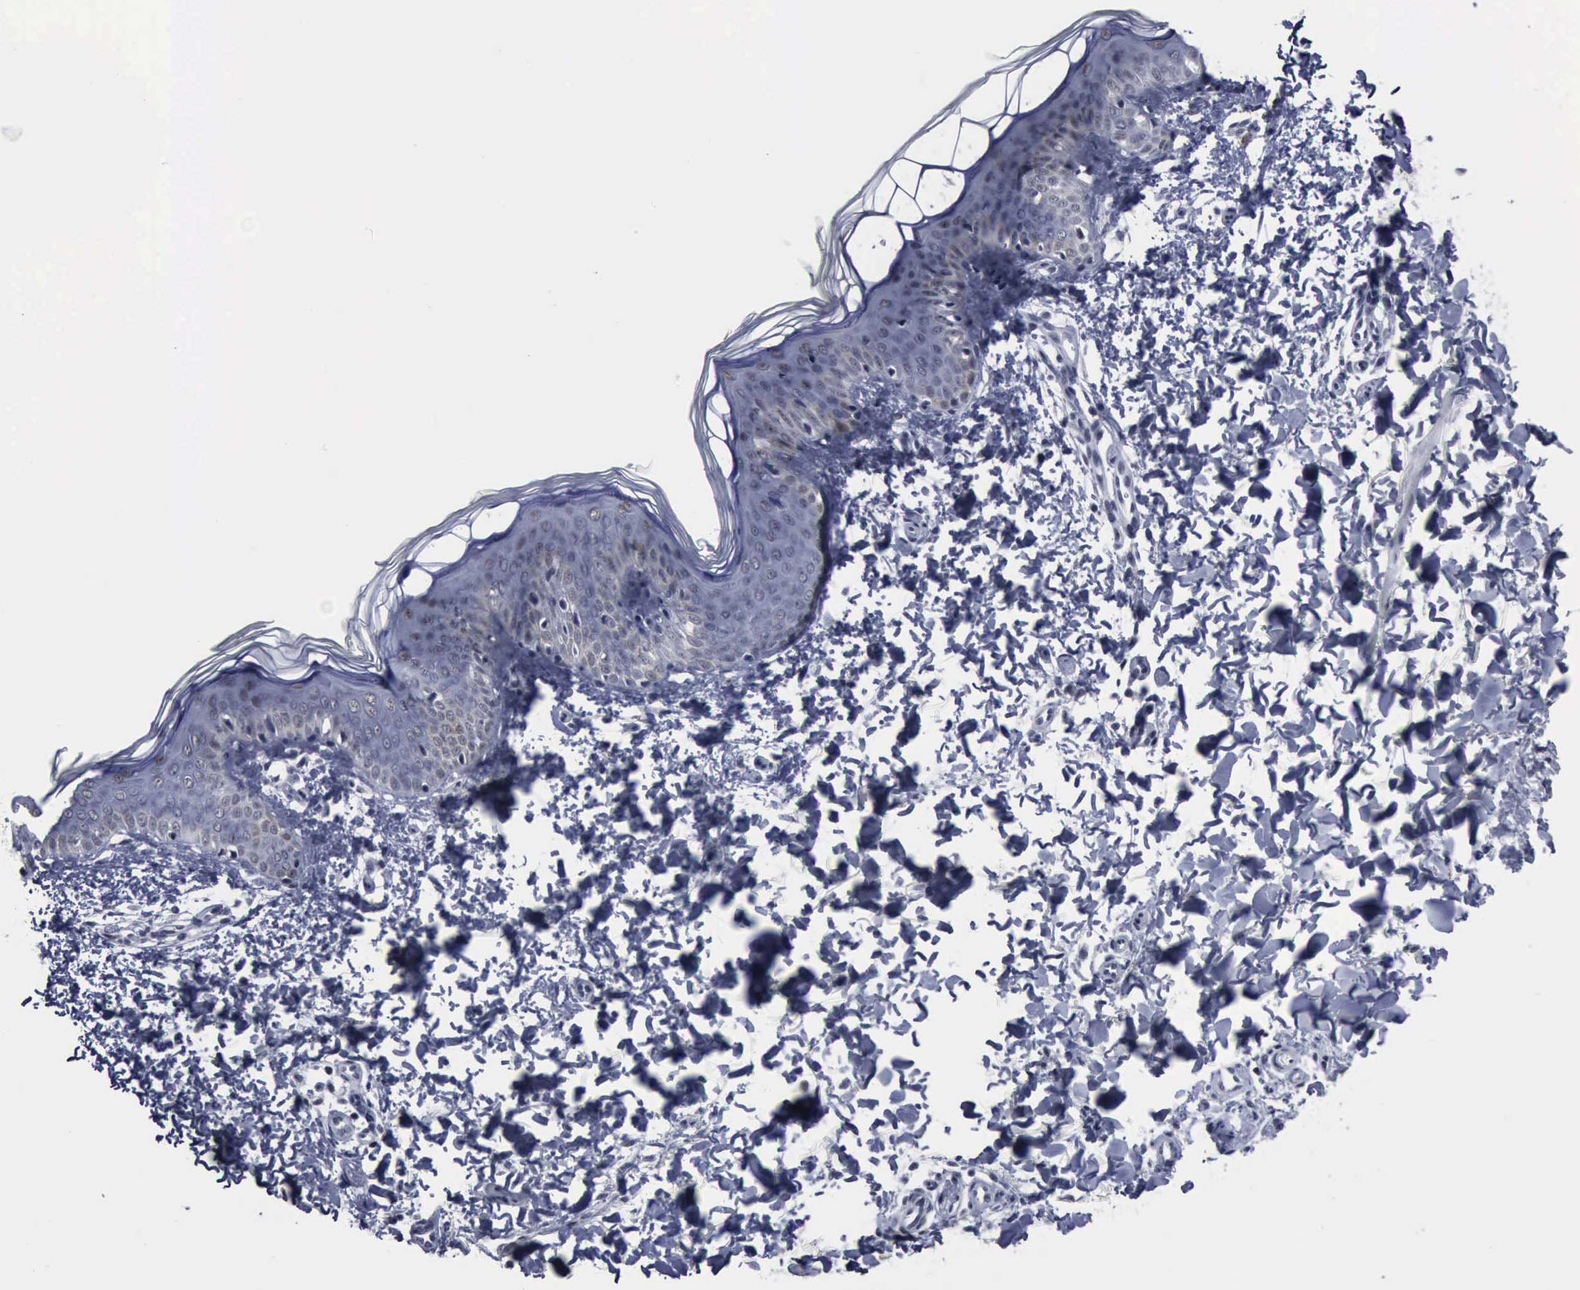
{"staining": {"intensity": "negative", "quantity": "none", "location": "none"}, "tissue": "skin", "cell_type": "Fibroblasts", "image_type": "normal", "snomed": [{"axis": "morphology", "description": "Normal tissue, NOS"}, {"axis": "topography", "description": "Skin"}], "caption": "Immunohistochemistry image of benign skin stained for a protein (brown), which exhibits no expression in fibroblasts. The staining was performed using DAB (3,3'-diaminobenzidine) to visualize the protein expression in brown, while the nuclei were stained in blue with hematoxylin (Magnification: 20x).", "gene": "BRD1", "patient": {"sex": "female", "age": 4}}